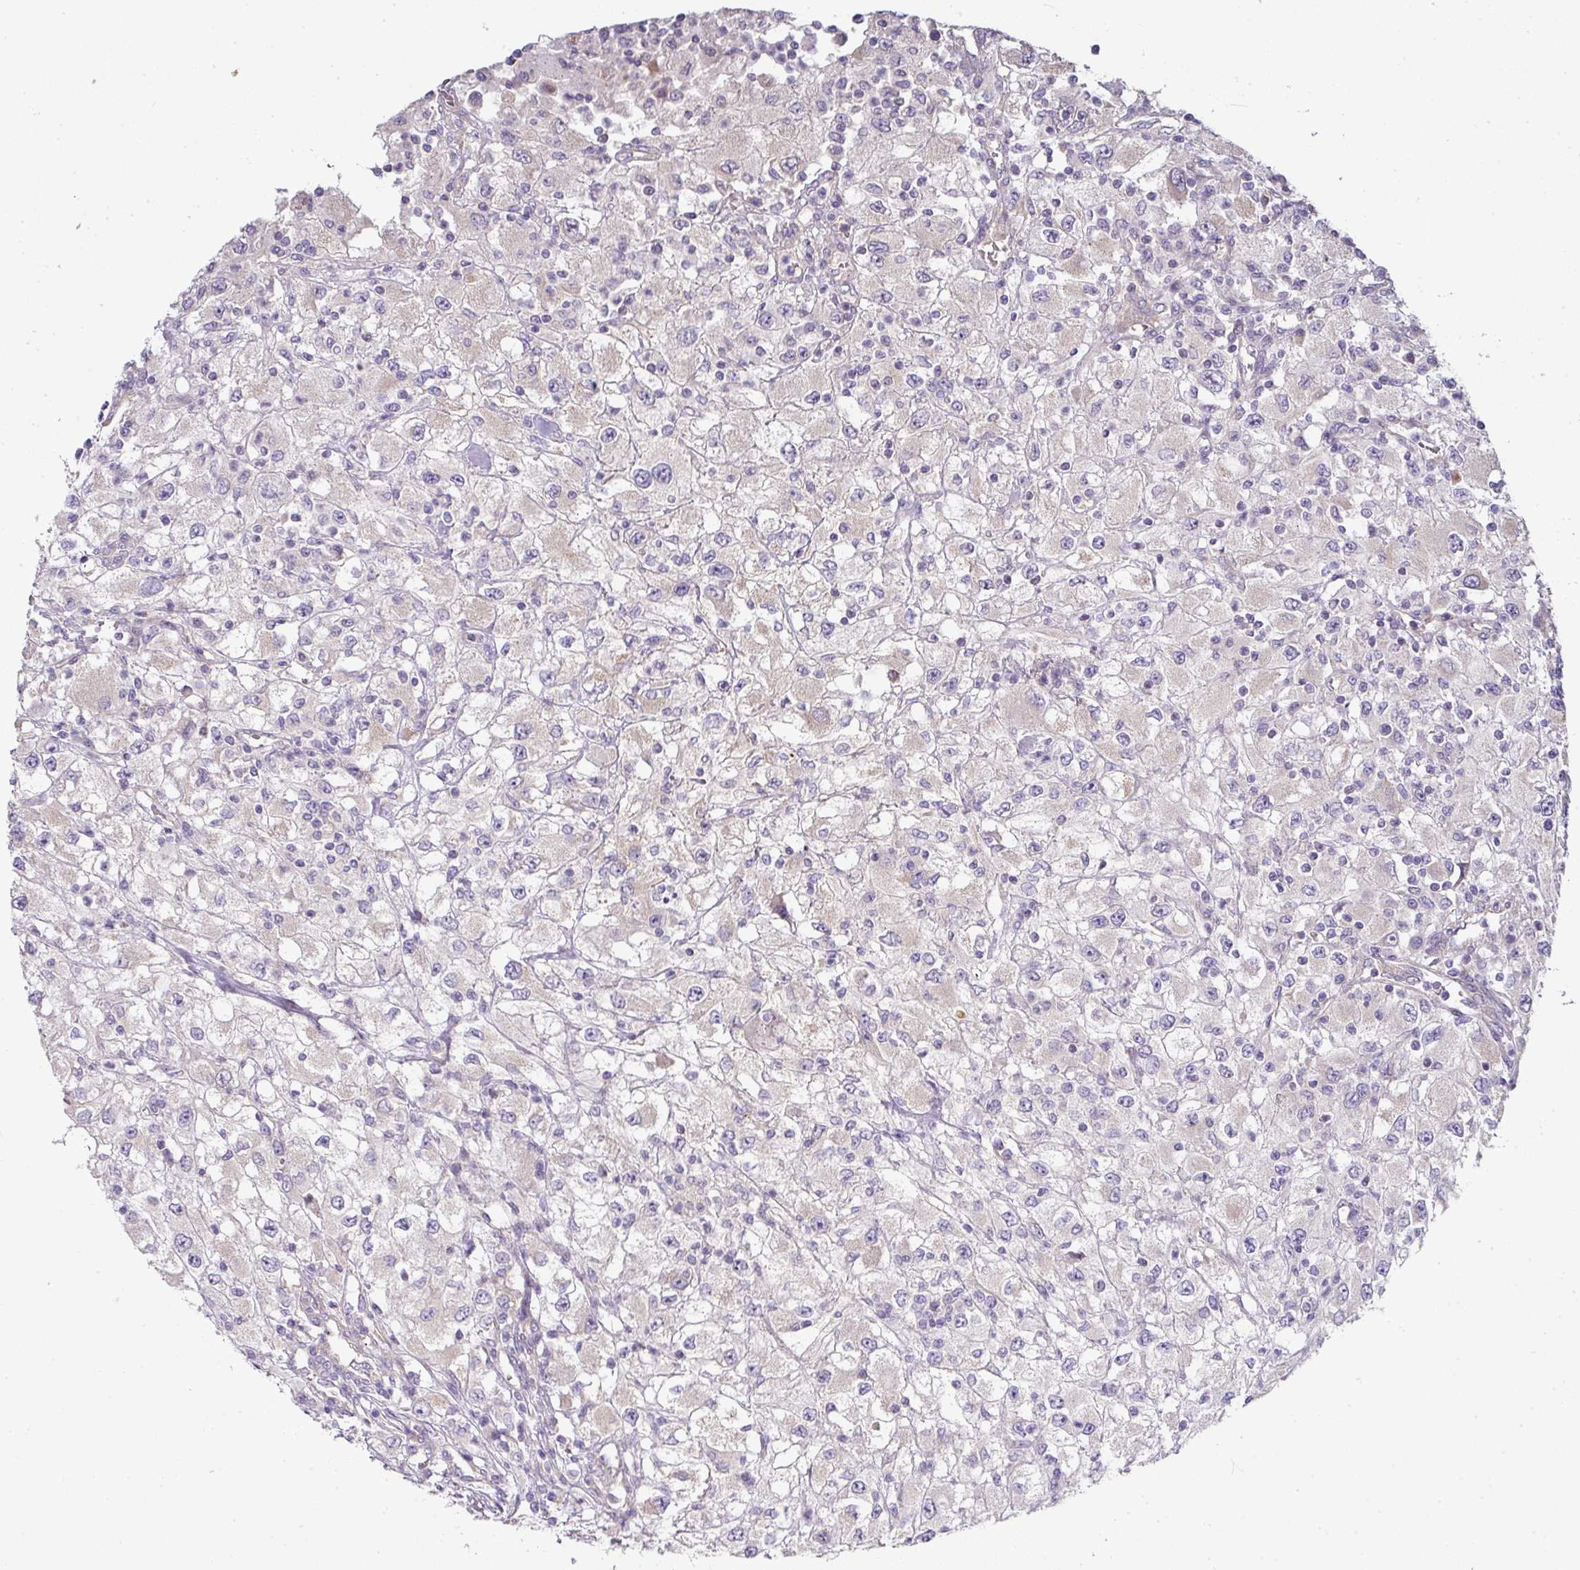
{"staining": {"intensity": "negative", "quantity": "none", "location": "none"}, "tissue": "renal cancer", "cell_type": "Tumor cells", "image_type": "cancer", "snomed": [{"axis": "morphology", "description": "Adenocarcinoma, NOS"}, {"axis": "topography", "description": "Kidney"}], "caption": "The photomicrograph exhibits no staining of tumor cells in renal cancer (adenocarcinoma).", "gene": "STK35", "patient": {"sex": "female", "age": 67}}